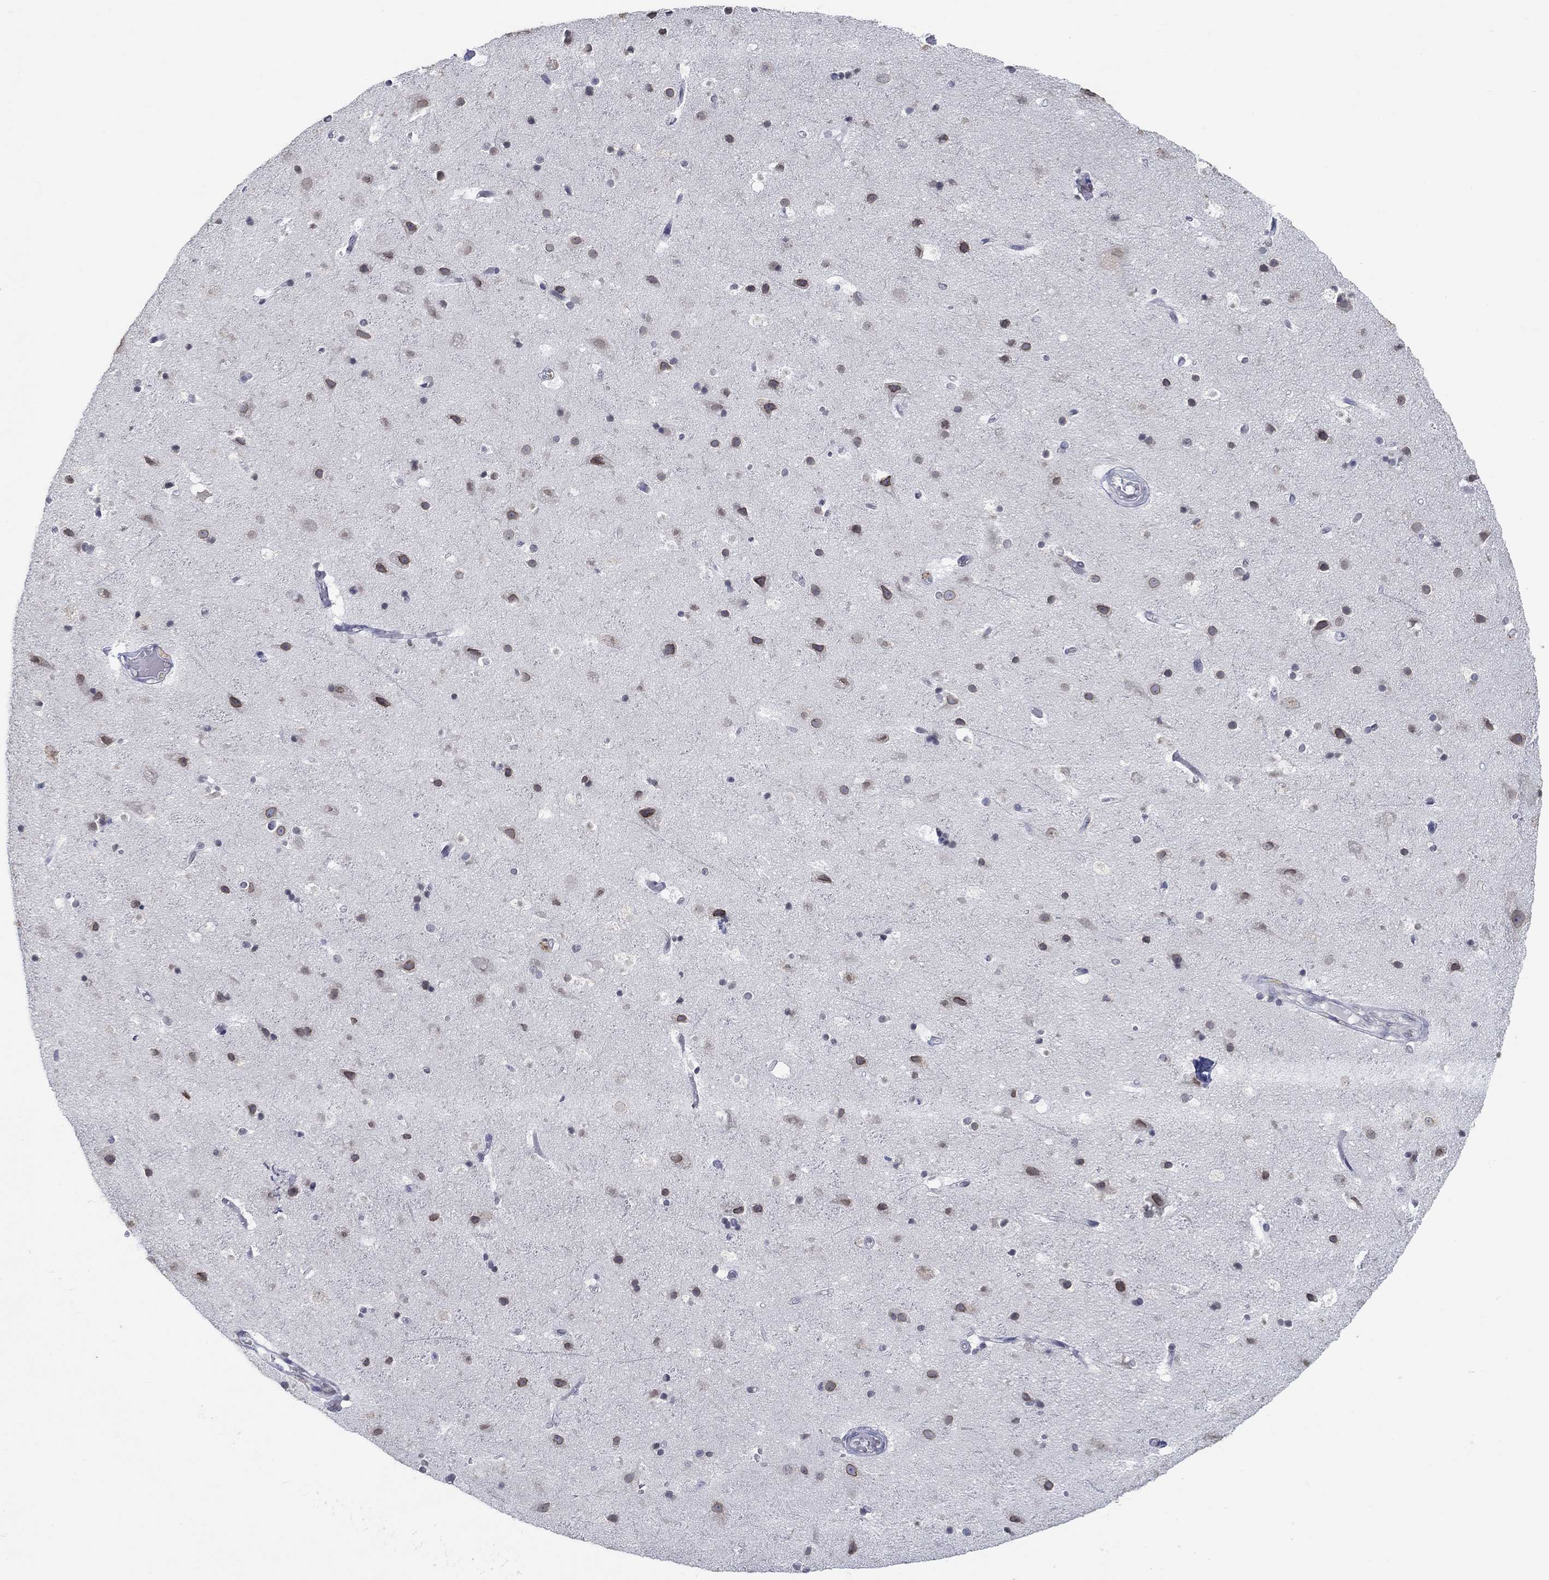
{"staining": {"intensity": "negative", "quantity": "none", "location": "none"}, "tissue": "cerebral cortex", "cell_type": "Endothelial cells", "image_type": "normal", "snomed": [{"axis": "morphology", "description": "Normal tissue, NOS"}, {"axis": "topography", "description": "Cerebral cortex"}], "caption": "Protein analysis of normal cerebral cortex shows no significant expression in endothelial cells. (DAB IHC, high magnification).", "gene": "NUP155", "patient": {"sex": "female", "age": 52}}